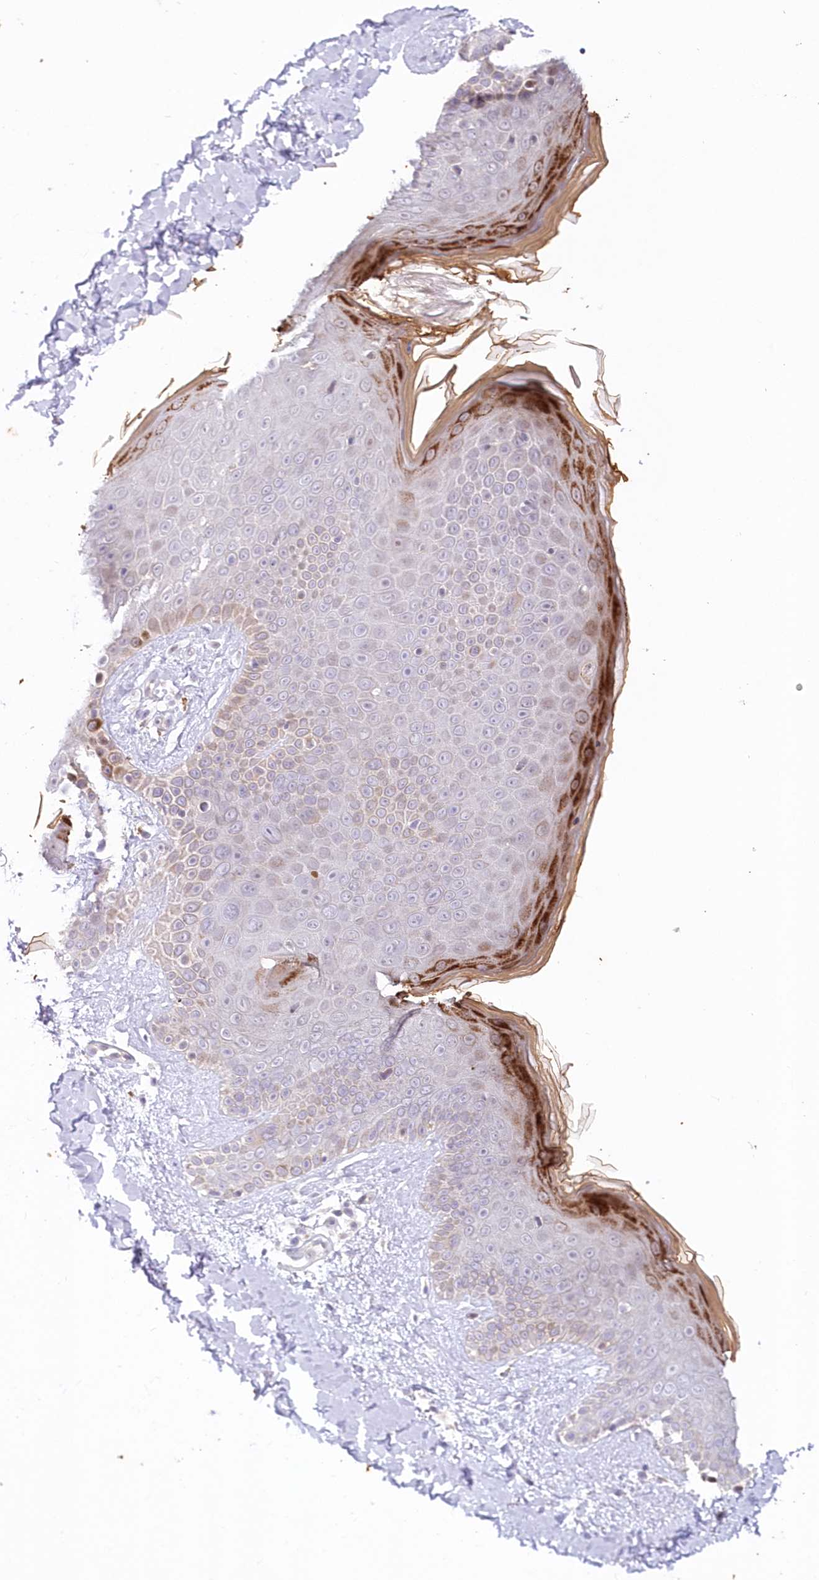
{"staining": {"intensity": "negative", "quantity": "none", "location": "none"}, "tissue": "skin", "cell_type": "Fibroblasts", "image_type": "normal", "snomed": [{"axis": "morphology", "description": "Normal tissue, NOS"}, {"axis": "topography", "description": "Skin"}], "caption": "There is no significant positivity in fibroblasts of skin.", "gene": "SNED1", "patient": {"sex": "male", "age": 52}}